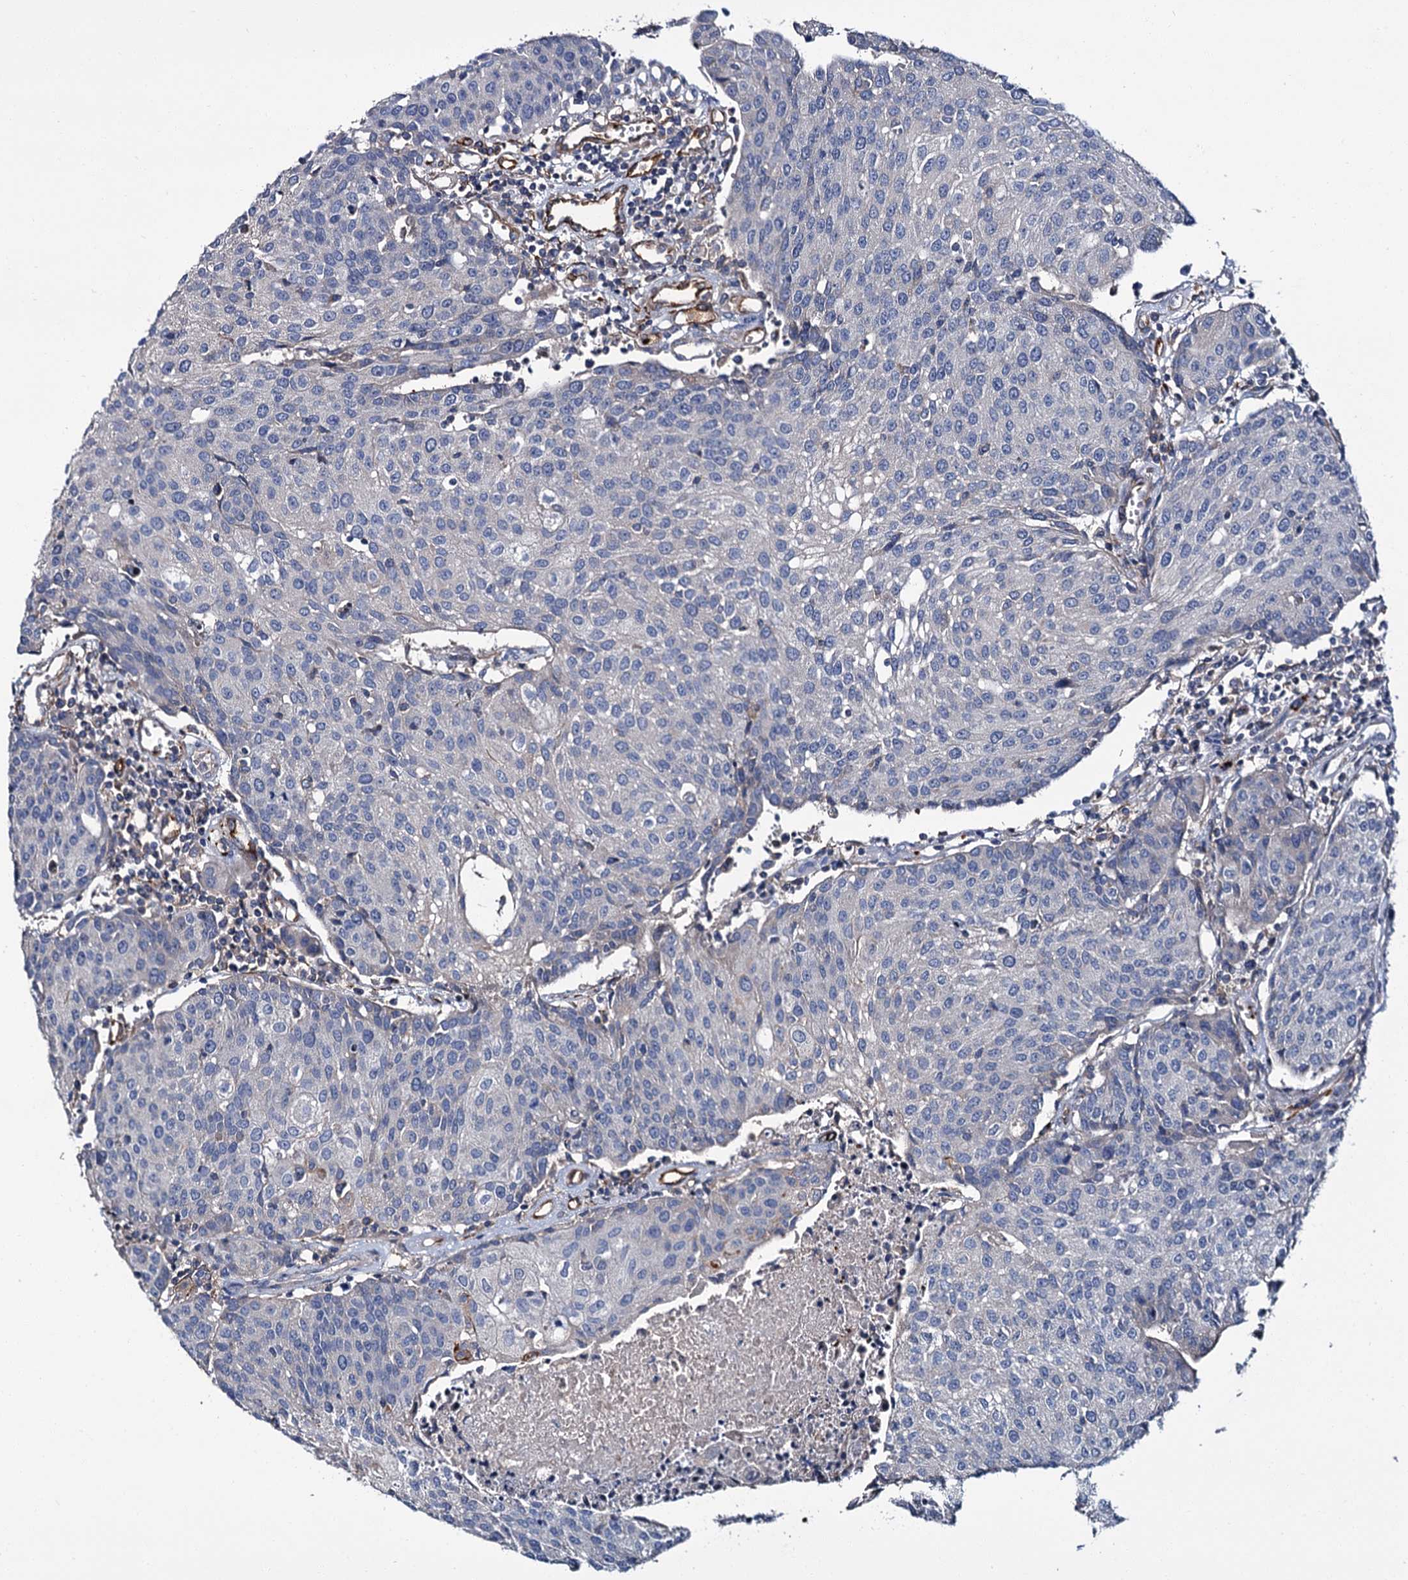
{"staining": {"intensity": "negative", "quantity": "none", "location": "none"}, "tissue": "urothelial cancer", "cell_type": "Tumor cells", "image_type": "cancer", "snomed": [{"axis": "morphology", "description": "Urothelial carcinoma, High grade"}, {"axis": "topography", "description": "Urinary bladder"}], "caption": "Urothelial cancer was stained to show a protein in brown. There is no significant staining in tumor cells.", "gene": "CACNA1C", "patient": {"sex": "female", "age": 85}}